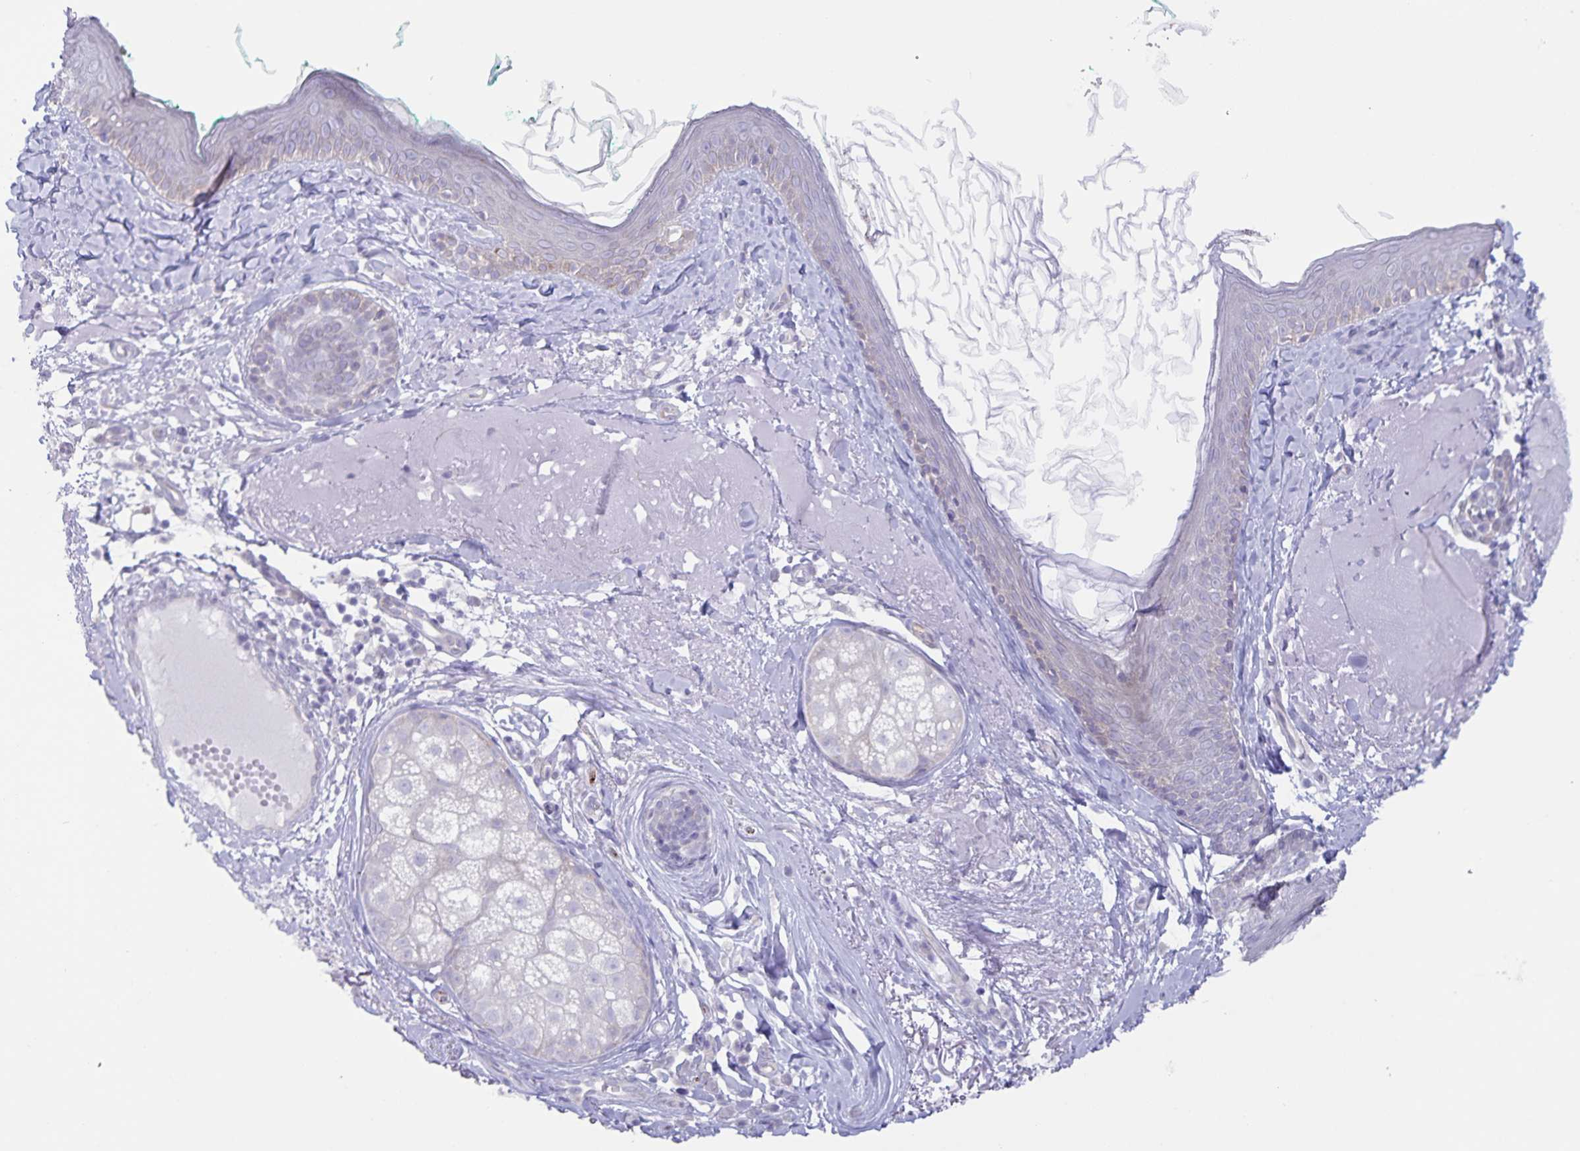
{"staining": {"intensity": "negative", "quantity": "none", "location": "none"}, "tissue": "skin", "cell_type": "Fibroblasts", "image_type": "normal", "snomed": [{"axis": "morphology", "description": "Normal tissue, NOS"}, {"axis": "topography", "description": "Skin"}], "caption": "IHC histopathology image of benign skin stained for a protein (brown), which demonstrates no expression in fibroblasts. Nuclei are stained in blue.", "gene": "AQP4", "patient": {"sex": "male", "age": 73}}